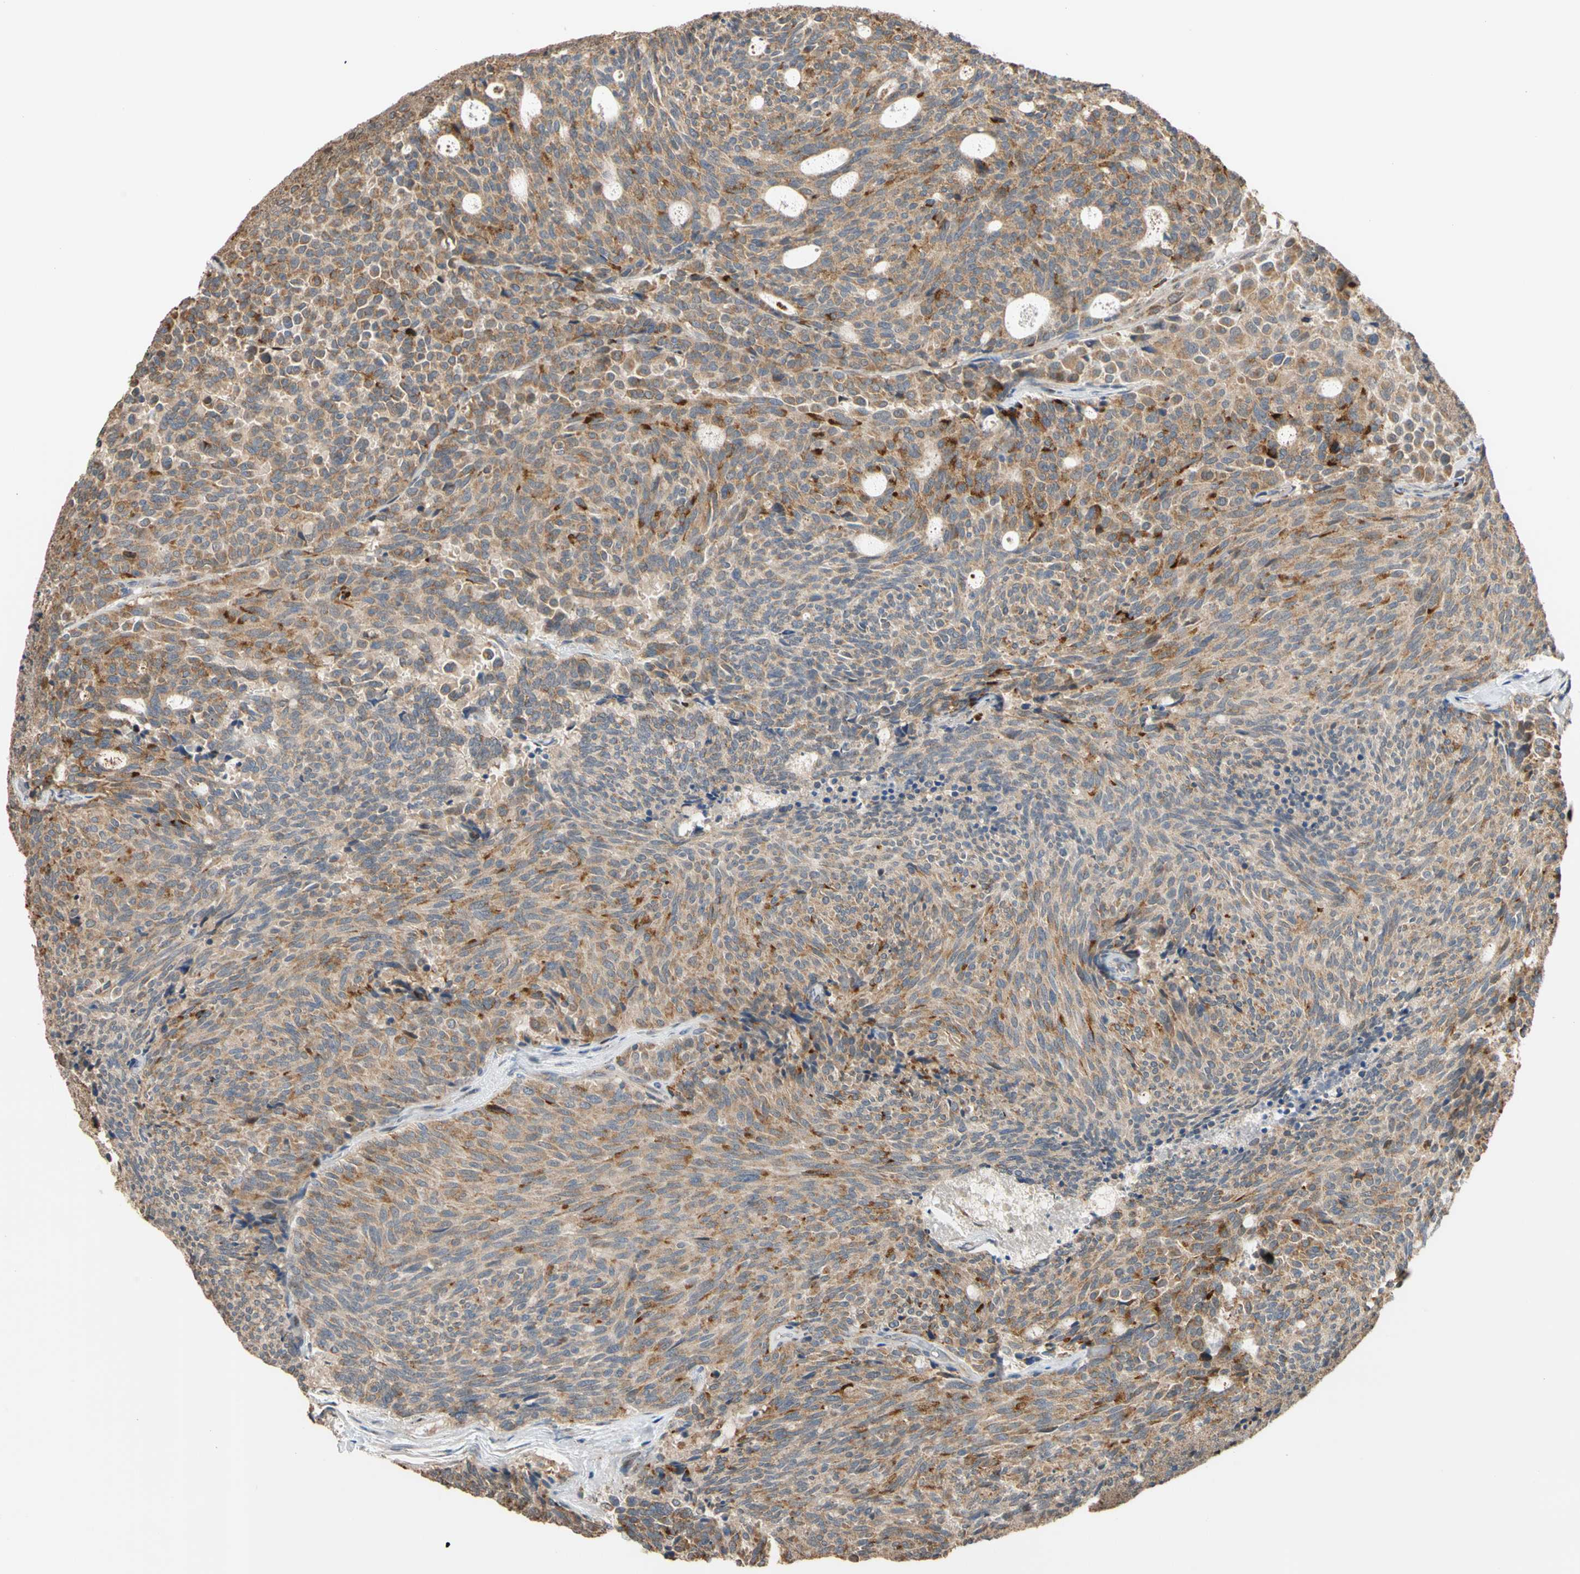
{"staining": {"intensity": "moderate", "quantity": ">75%", "location": "cytoplasmic/membranous"}, "tissue": "carcinoid", "cell_type": "Tumor cells", "image_type": "cancer", "snomed": [{"axis": "morphology", "description": "Carcinoid, malignant, NOS"}, {"axis": "topography", "description": "Pancreas"}], "caption": "Immunohistochemical staining of malignant carcinoid reveals medium levels of moderate cytoplasmic/membranous protein positivity in approximately >75% of tumor cells.", "gene": "IP6K2", "patient": {"sex": "female", "age": 54}}